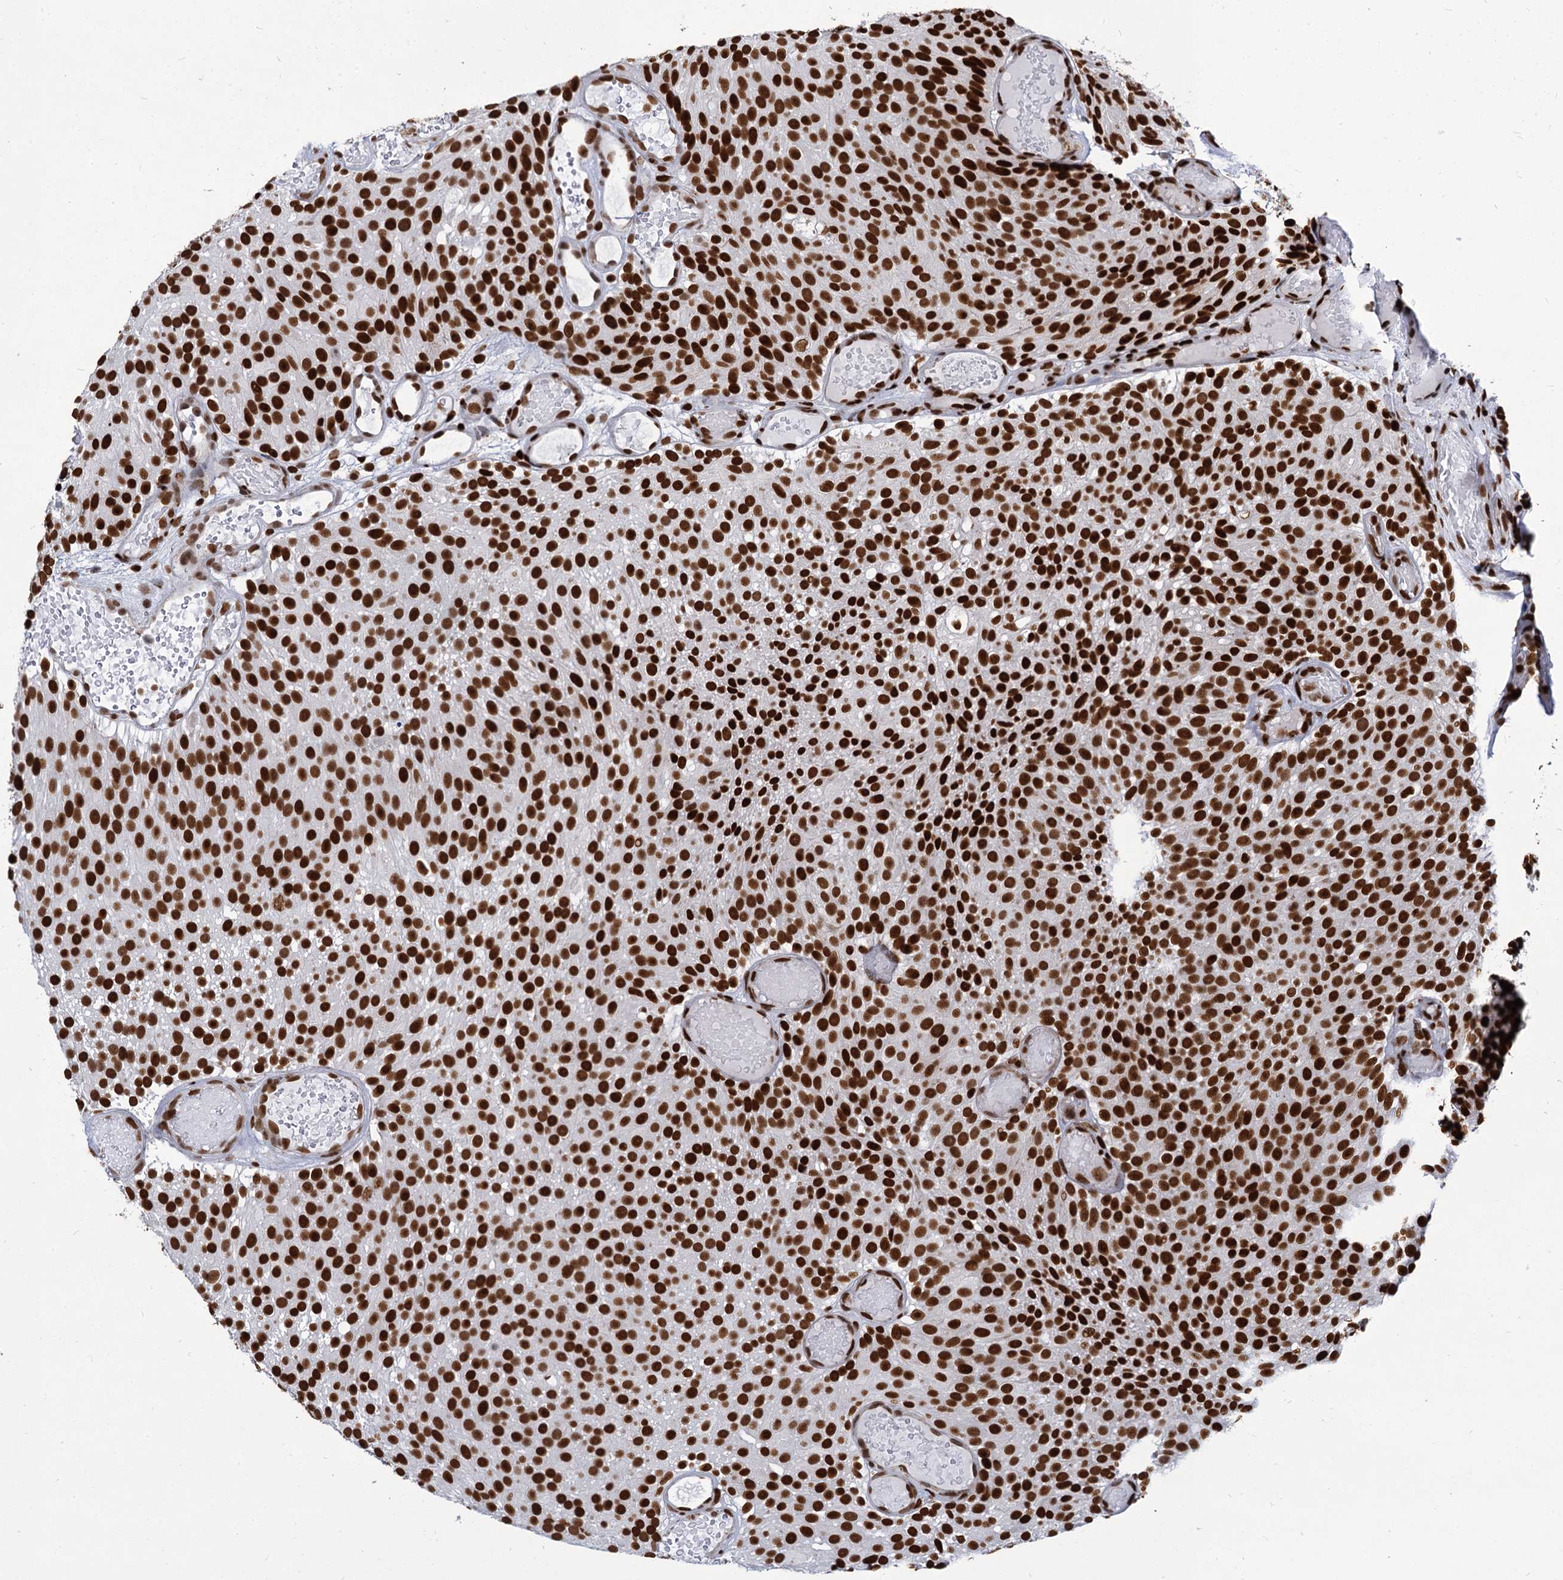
{"staining": {"intensity": "strong", "quantity": ">75%", "location": "nuclear"}, "tissue": "urothelial cancer", "cell_type": "Tumor cells", "image_type": "cancer", "snomed": [{"axis": "morphology", "description": "Urothelial carcinoma, Low grade"}, {"axis": "topography", "description": "Urinary bladder"}], "caption": "A histopathology image of human urothelial carcinoma (low-grade) stained for a protein shows strong nuclear brown staining in tumor cells.", "gene": "MECP2", "patient": {"sex": "male", "age": 78}}